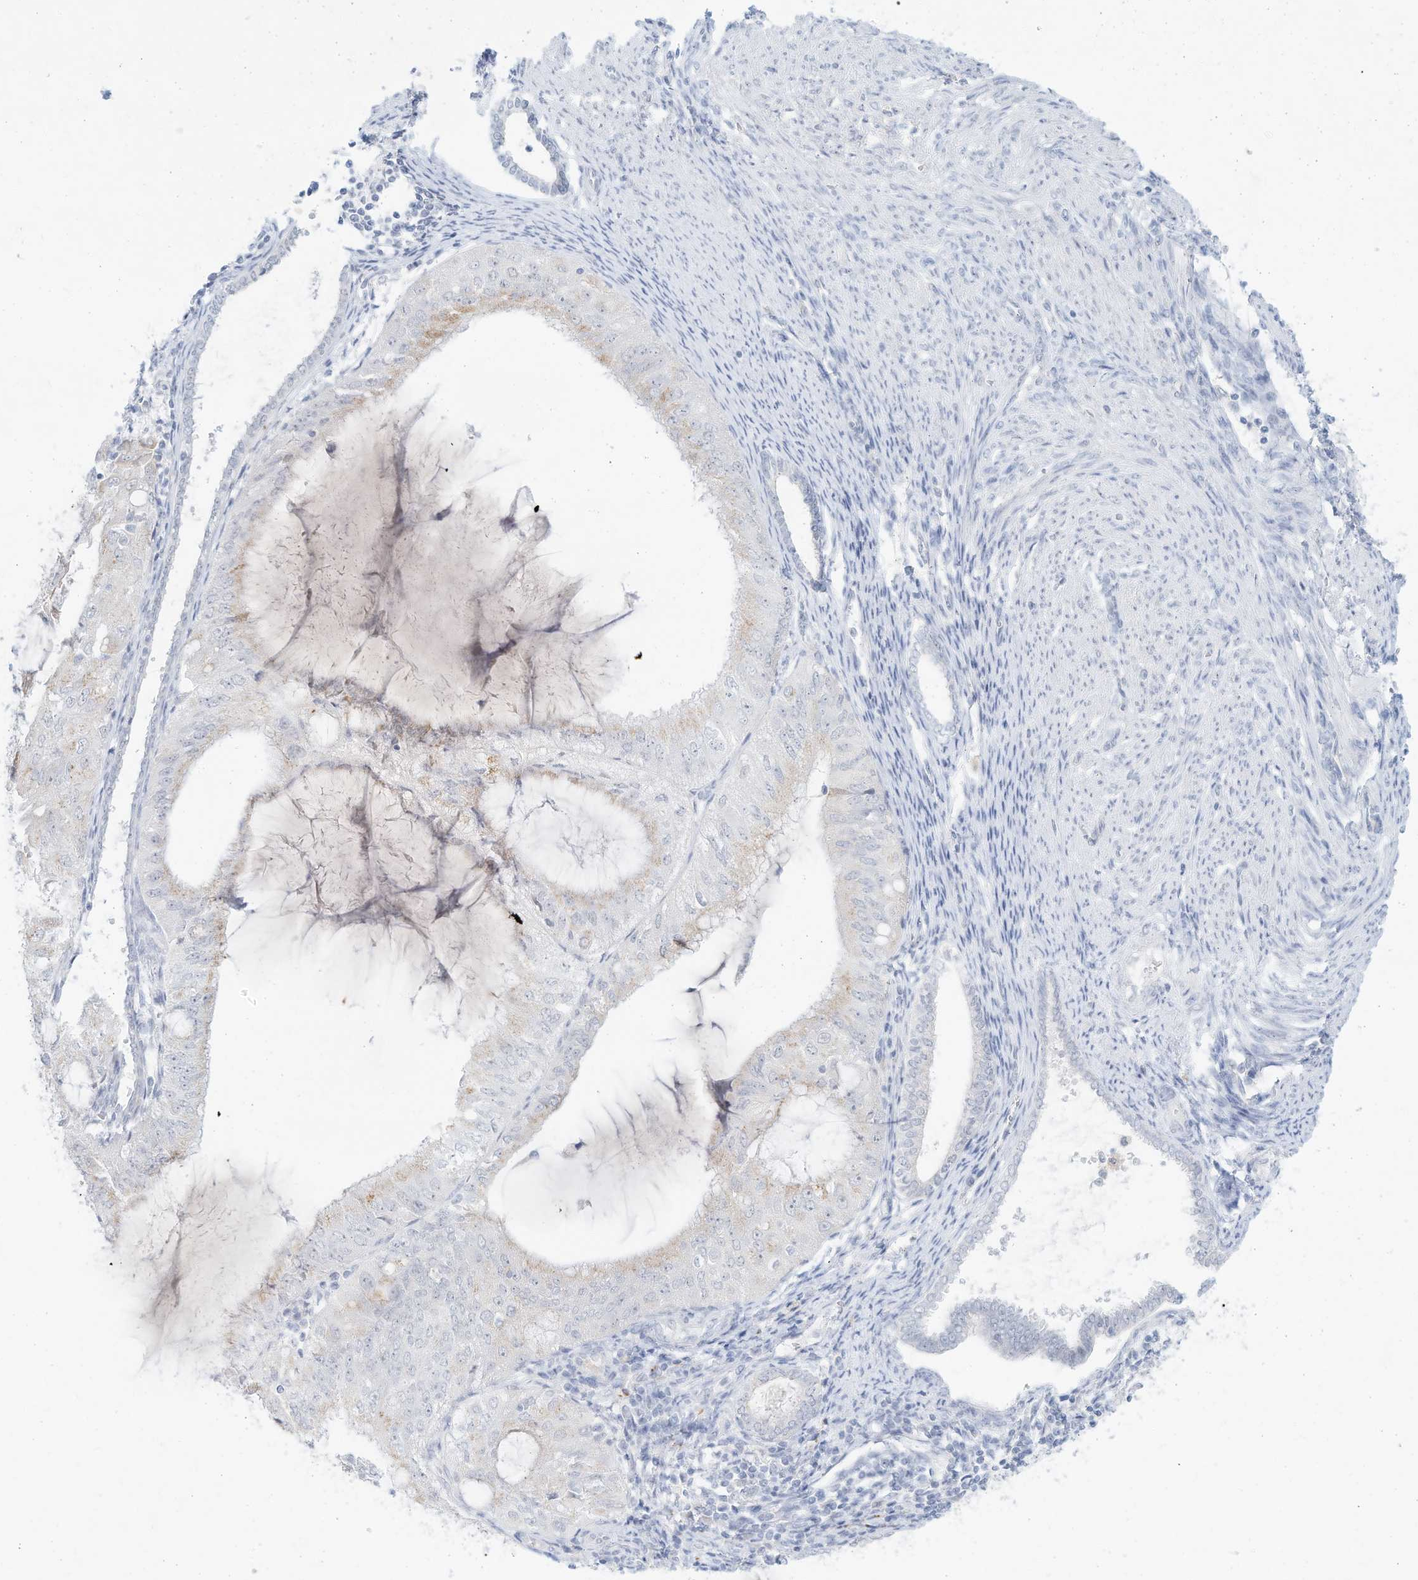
{"staining": {"intensity": "negative", "quantity": "none", "location": "none"}, "tissue": "endometrial cancer", "cell_type": "Tumor cells", "image_type": "cancer", "snomed": [{"axis": "morphology", "description": "Adenocarcinoma, NOS"}, {"axis": "topography", "description": "Endometrium"}], "caption": "Tumor cells are negative for brown protein staining in endometrial cancer.", "gene": "PAK6", "patient": {"sex": "female", "age": 81}}